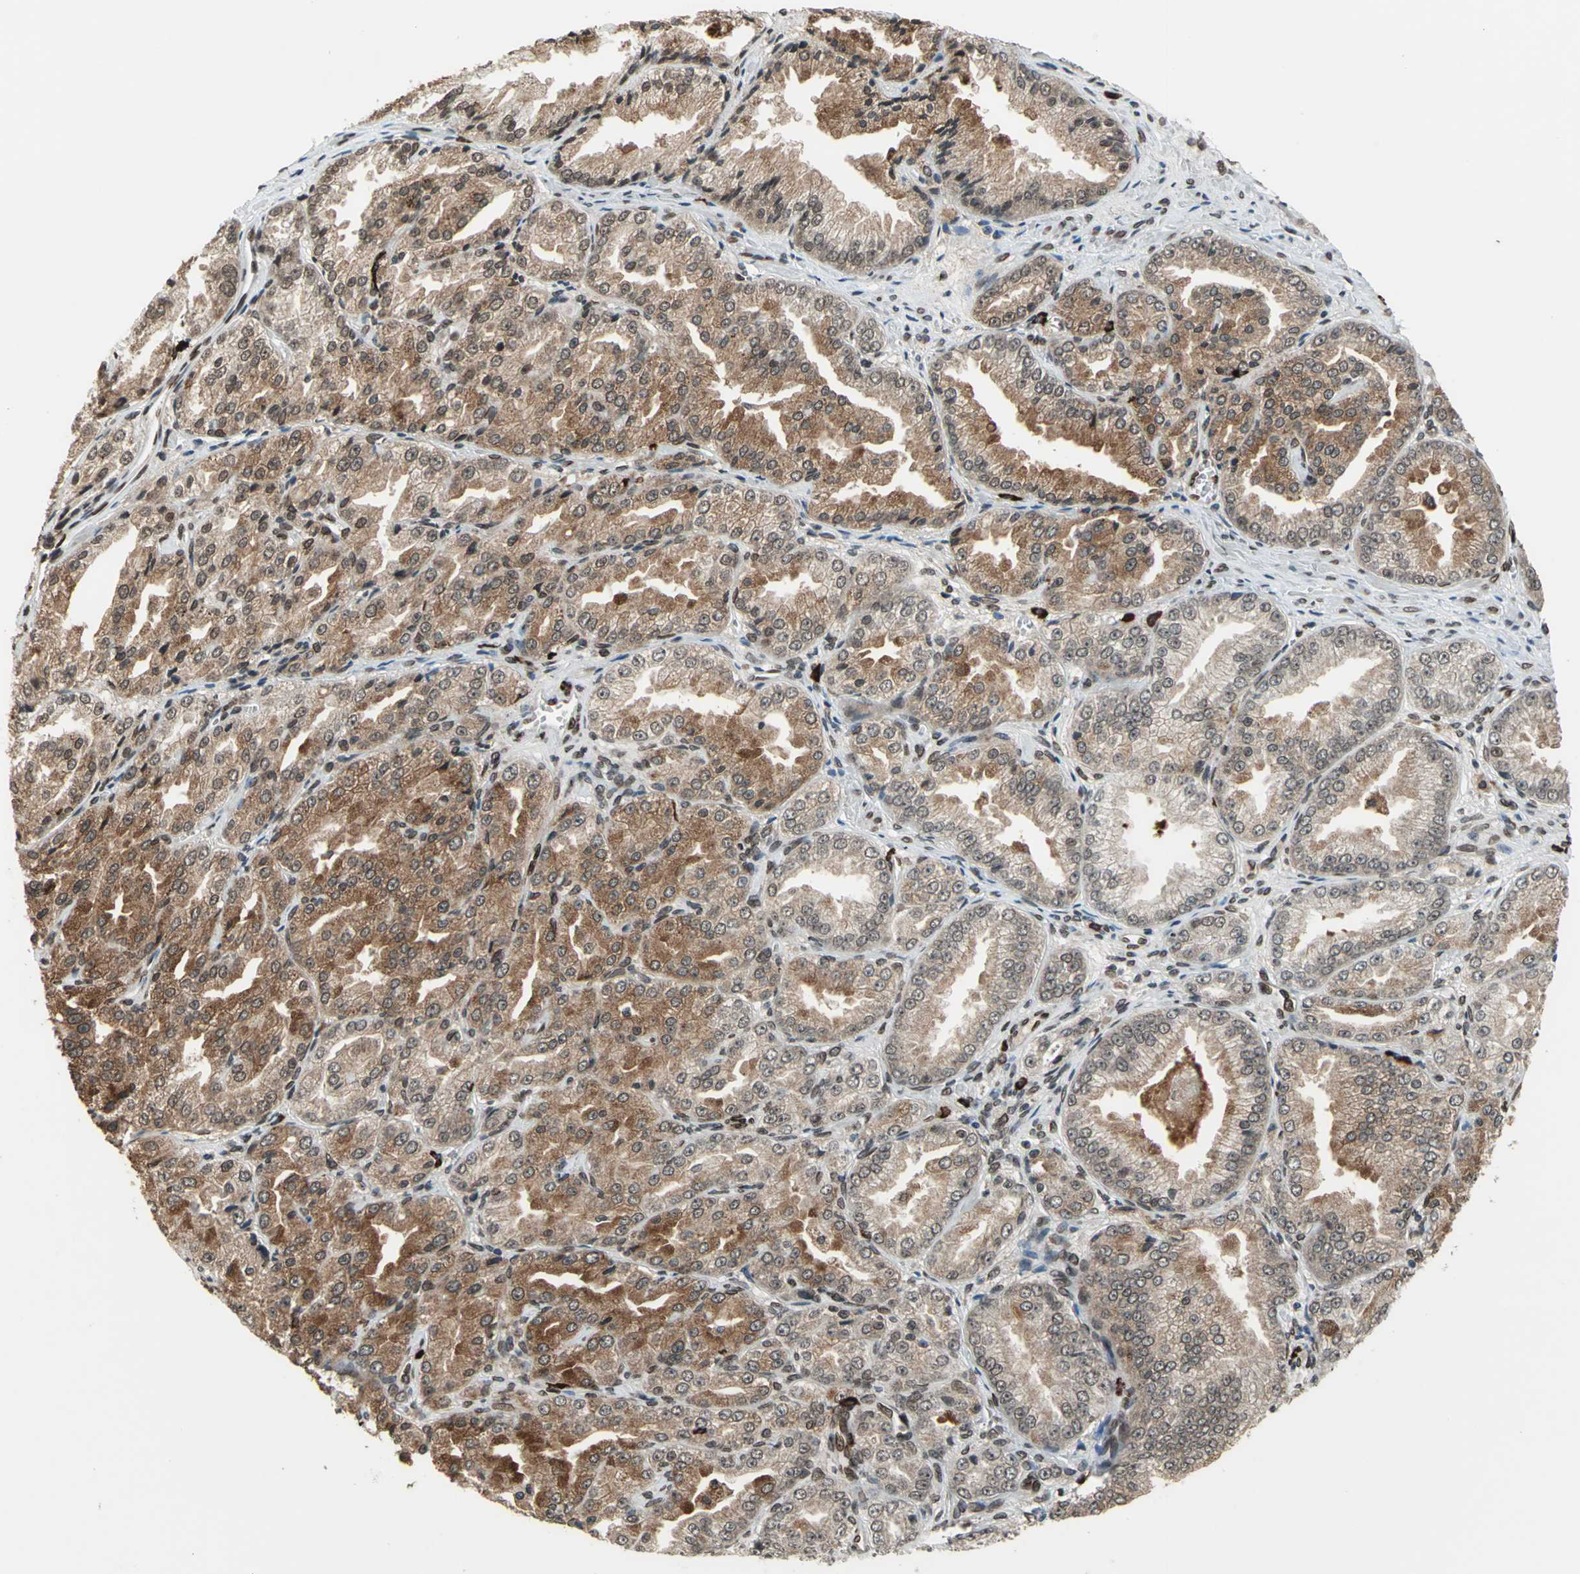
{"staining": {"intensity": "strong", "quantity": ">75%", "location": "cytoplasmic/membranous,nuclear"}, "tissue": "prostate cancer", "cell_type": "Tumor cells", "image_type": "cancer", "snomed": [{"axis": "morphology", "description": "Adenocarcinoma, High grade"}, {"axis": "topography", "description": "Prostate"}], "caption": "A high amount of strong cytoplasmic/membranous and nuclear staining is identified in about >75% of tumor cells in prostate cancer (high-grade adenocarcinoma) tissue. (DAB (3,3'-diaminobenzidine) IHC with brightfield microscopy, high magnification).", "gene": "ISY1", "patient": {"sex": "male", "age": 61}}